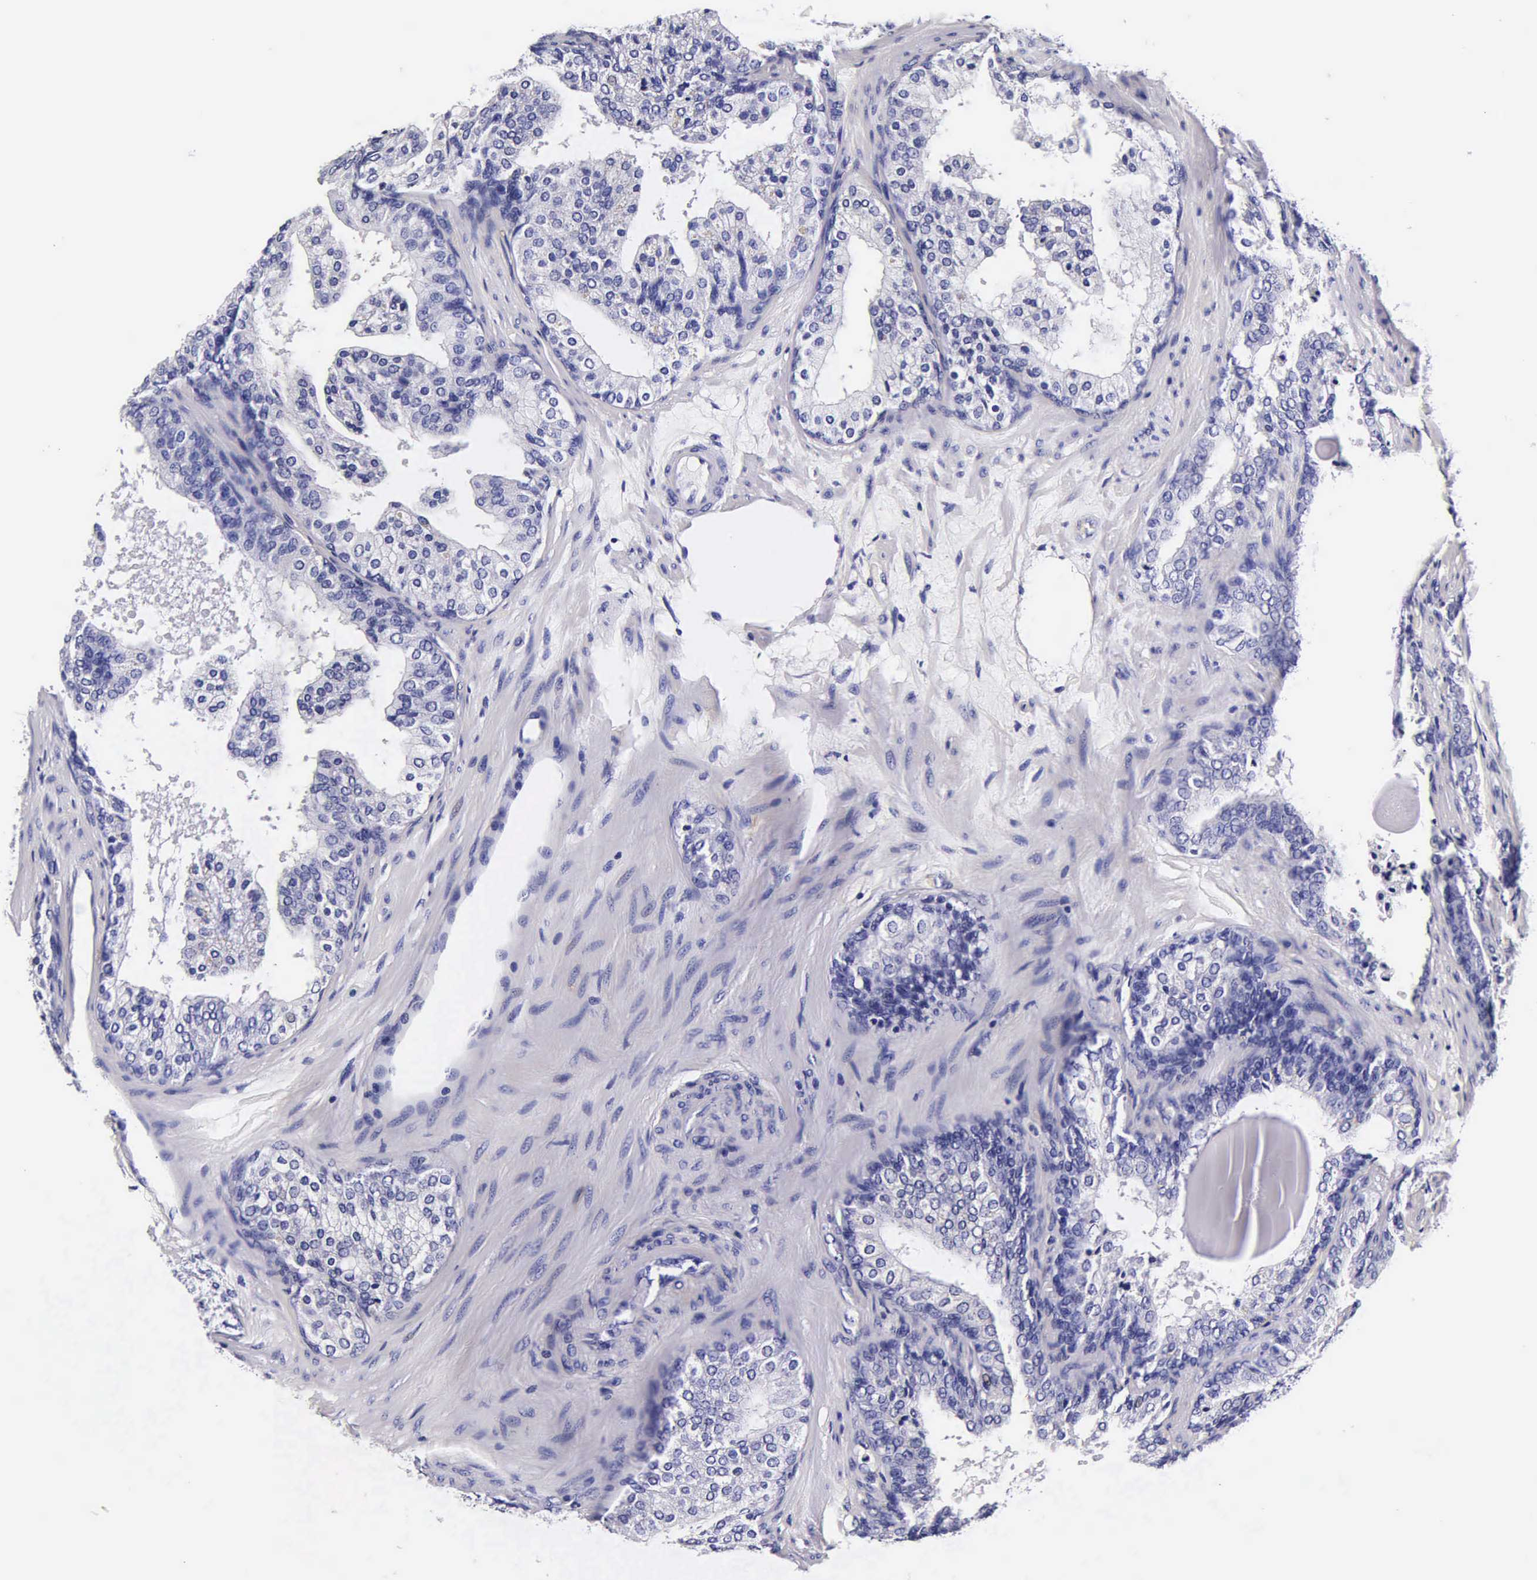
{"staining": {"intensity": "negative", "quantity": "none", "location": "none"}, "tissue": "prostate cancer", "cell_type": "Tumor cells", "image_type": "cancer", "snomed": [{"axis": "morphology", "description": "Adenocarcinoma, Low grade"}, {"axis": "topography", "description": "Prostate"}], "caption": "This image is of prostate adenocarcinoma (low-grade) stained with immunohistochemistry to label a protein in brown with the nuclei are counter-stained blue. There is no staining in tumor cells.", "gene": "IAPP", "patient": {"sex": "male", "age": 69}}